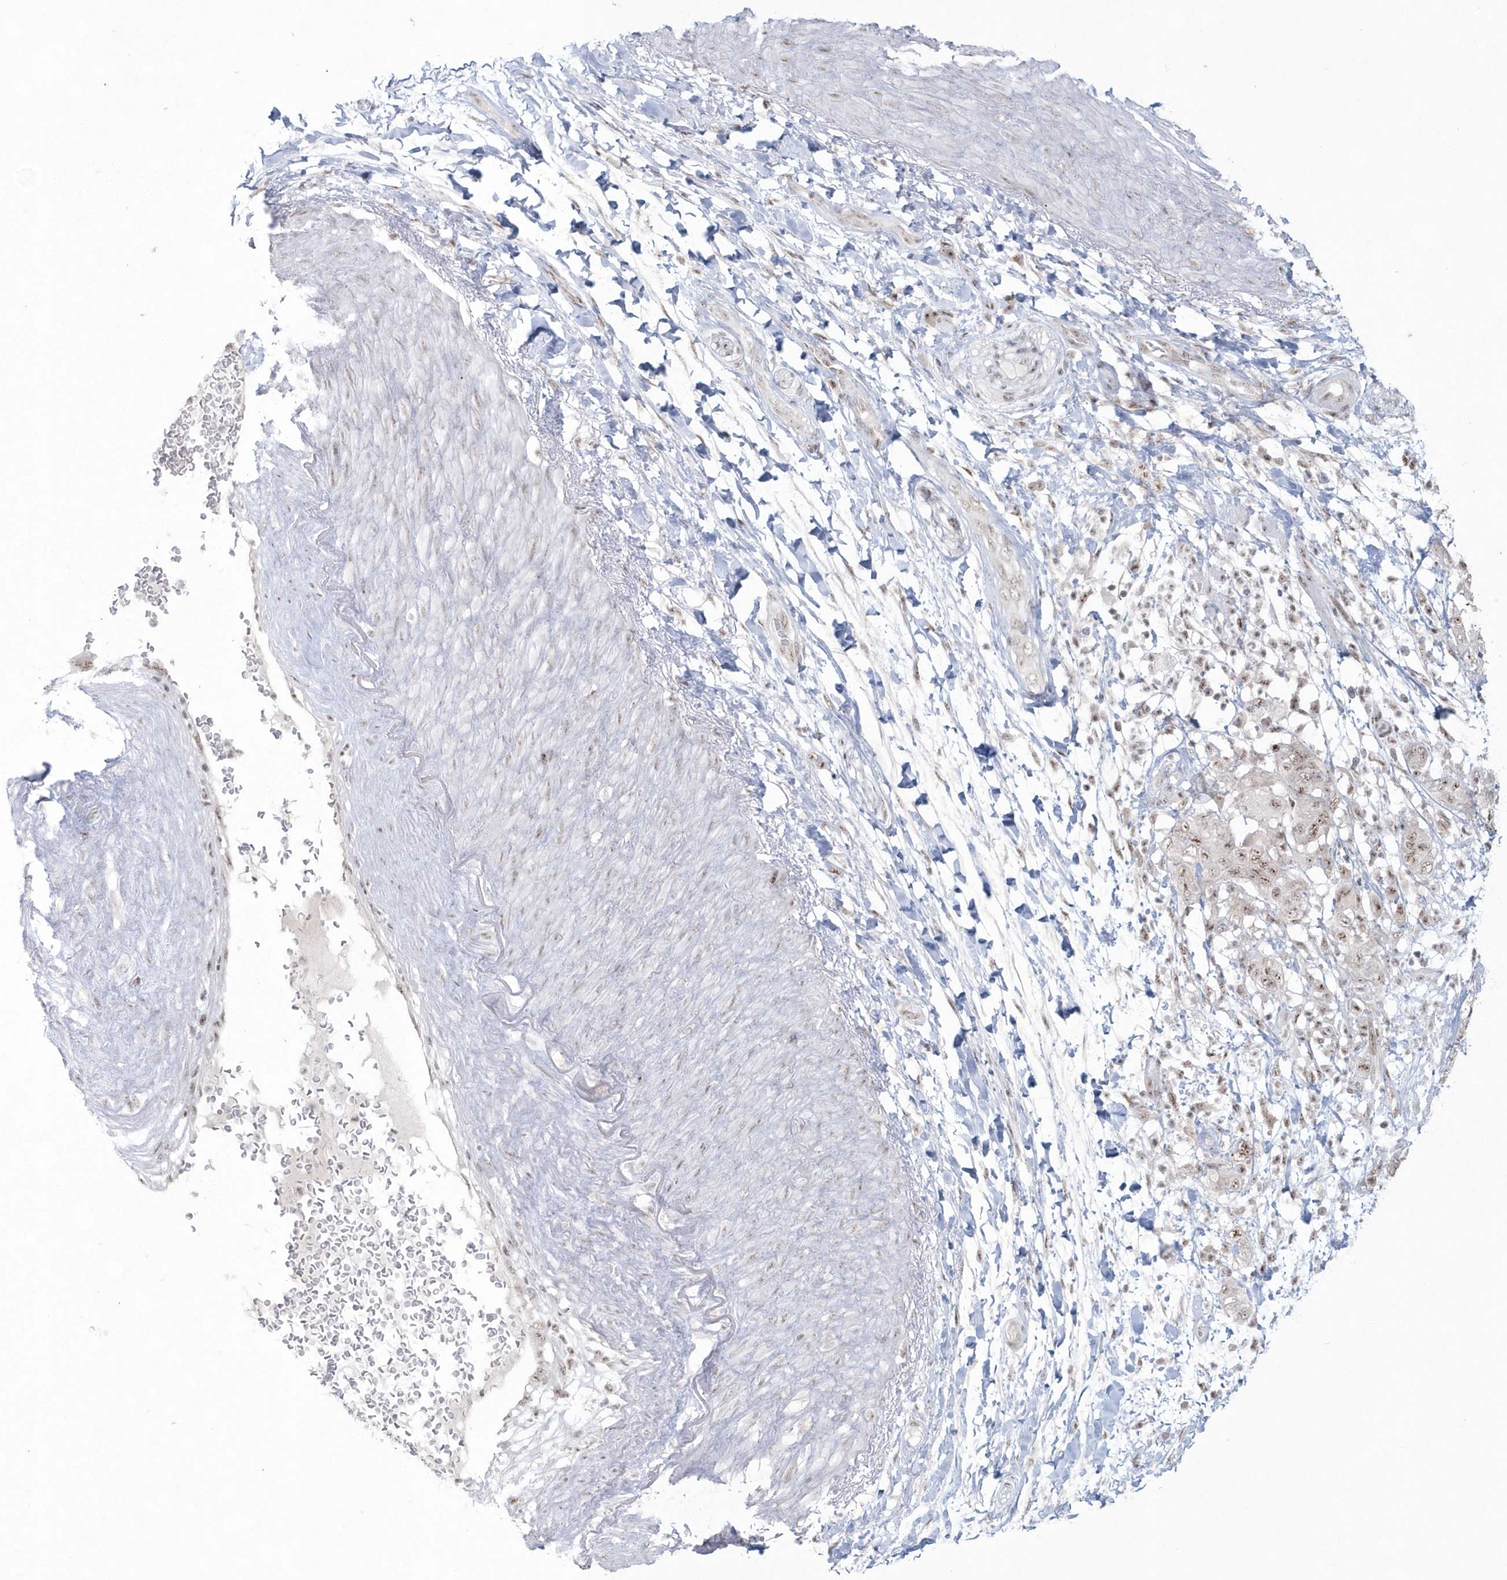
{"staining": {"intensity": "weak", "quantity": ">75%", "location": "nuclear"}, "tissue": "pancreatic cancer", "cell_type": "Tumor cells", "image_type": "cancer", "snomed": [{"axis": "morphology", "description": "Adenocarcinoma, NOS"}, {"axis": "topography", "description": "Pancreas"}], "caption": "Immunohistochemical staining of human pancreatic cancer (adenocarcinoma) reveals low levels of weak nuclear protein expression in approximately >75% of tumor cells.", "gene": "KDM6B", "patient": {"sex": "female", "age": 73}}